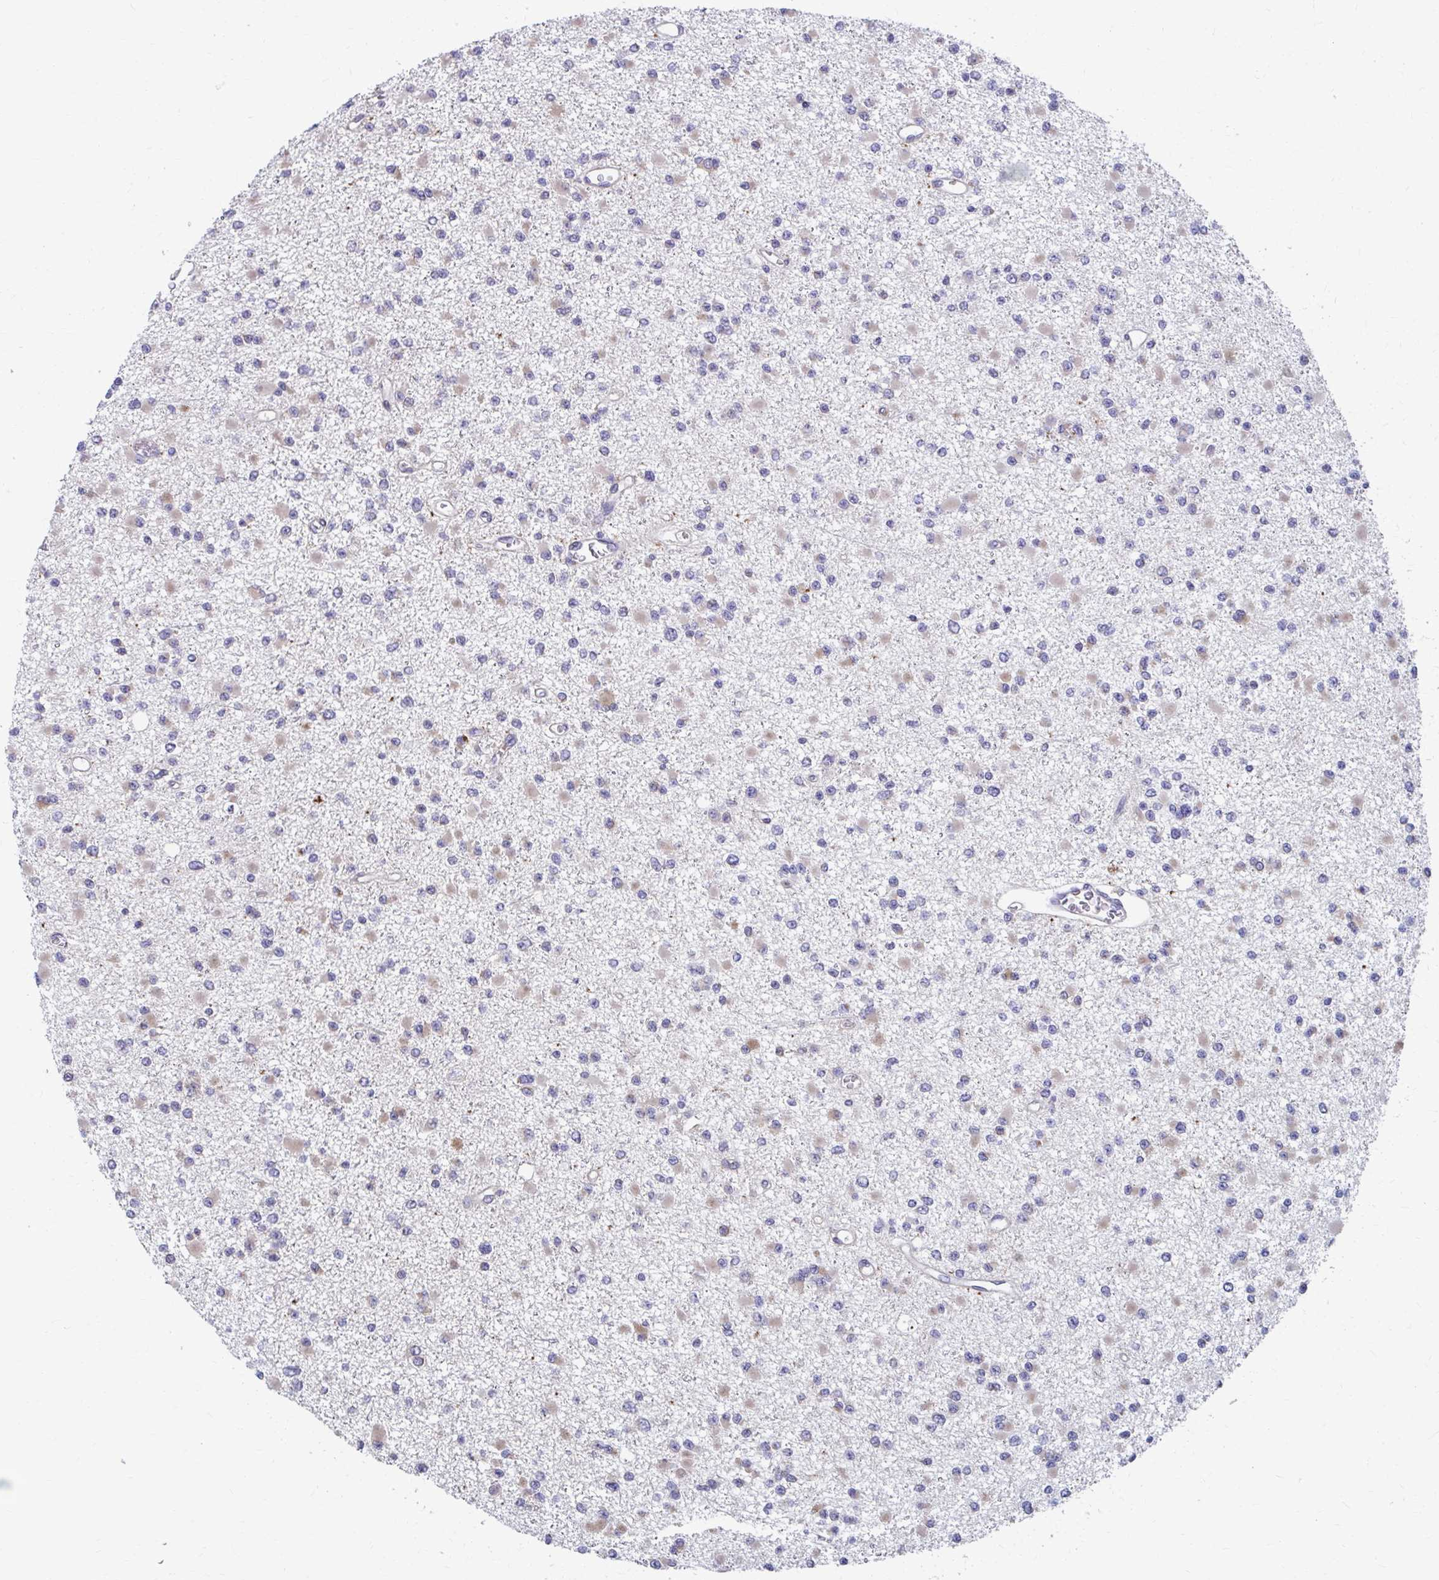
{"staining": {"intensity": "negative", "quantity": "none", "location": "none"}, "tissue": "glioma", "cell_type": "Tumor cells", "image_type": "cancer", "snomed": [{"axis": "morphology", "description": "Glioma, malignant, Low grade"}, {"axis": "topography", "description": "Brain"}], "caption": "Tumor cells are negative for brown protein staining in malignant low-grade glioma. Nuclei are stained in blue.", "gene": "FKBP2", "patient": {"sex": "female", "age": 22}}